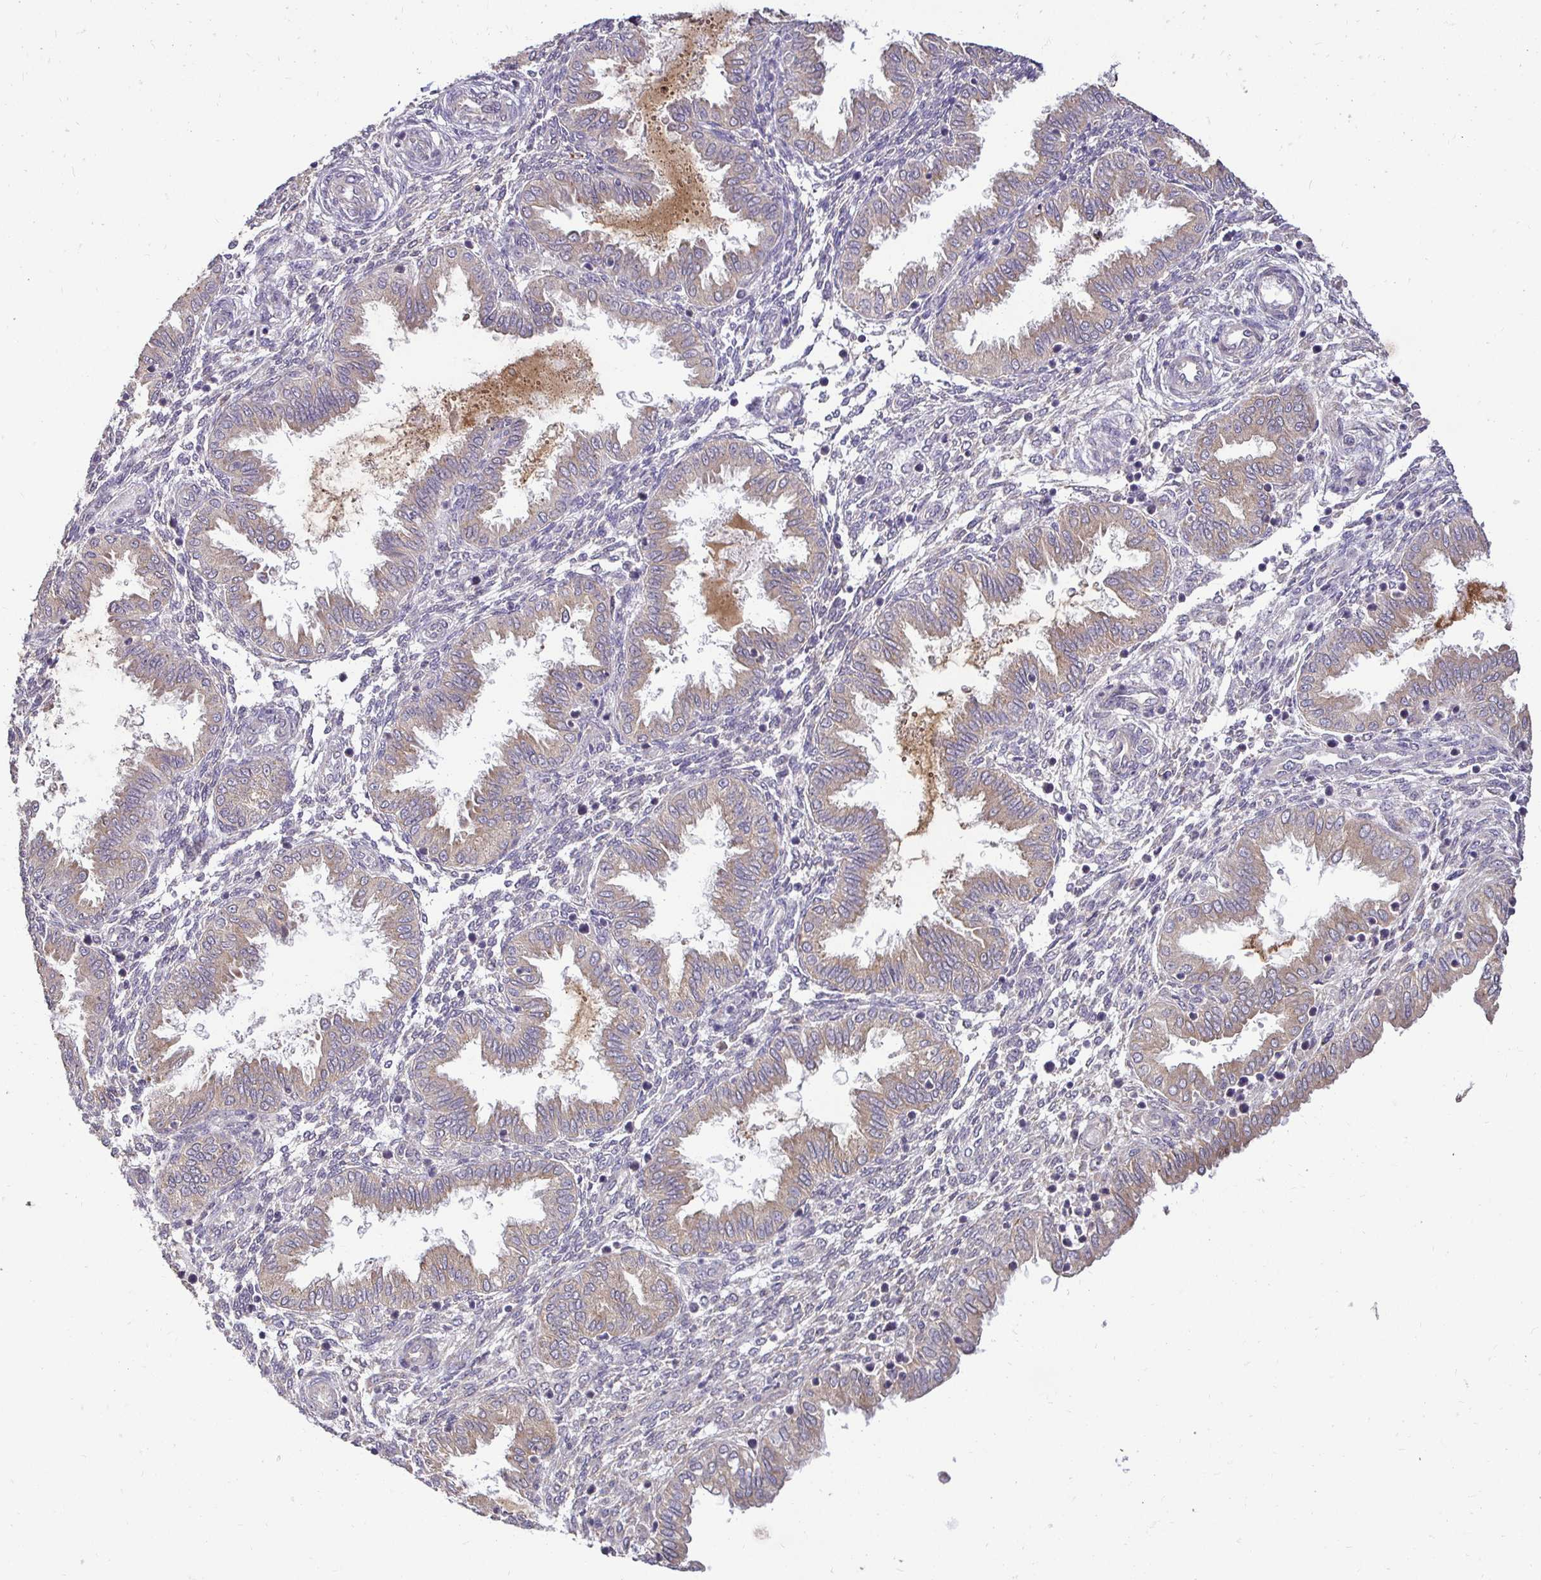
{"staining": {"intensity": "negative", "quantity": "none", "location": "none"}, "tissue": "endometrium", "cell_type": "Cells in endometrial stroma", "image_type": "normal", "snomed": [{"axis": "morphology", "description": "Normal tissue, NOS"}, {"axis": "topography", "description": "Endometrium"}], "caption": "This micrograph is of unremarkable endometrium stained with IHC to label a protein in brown with the nuclei are counter-stained blue. There is no staining in cells in endometrial stroma.", "gene": "RHEBL1", "patient": {"sex": "female", "age": 33}}